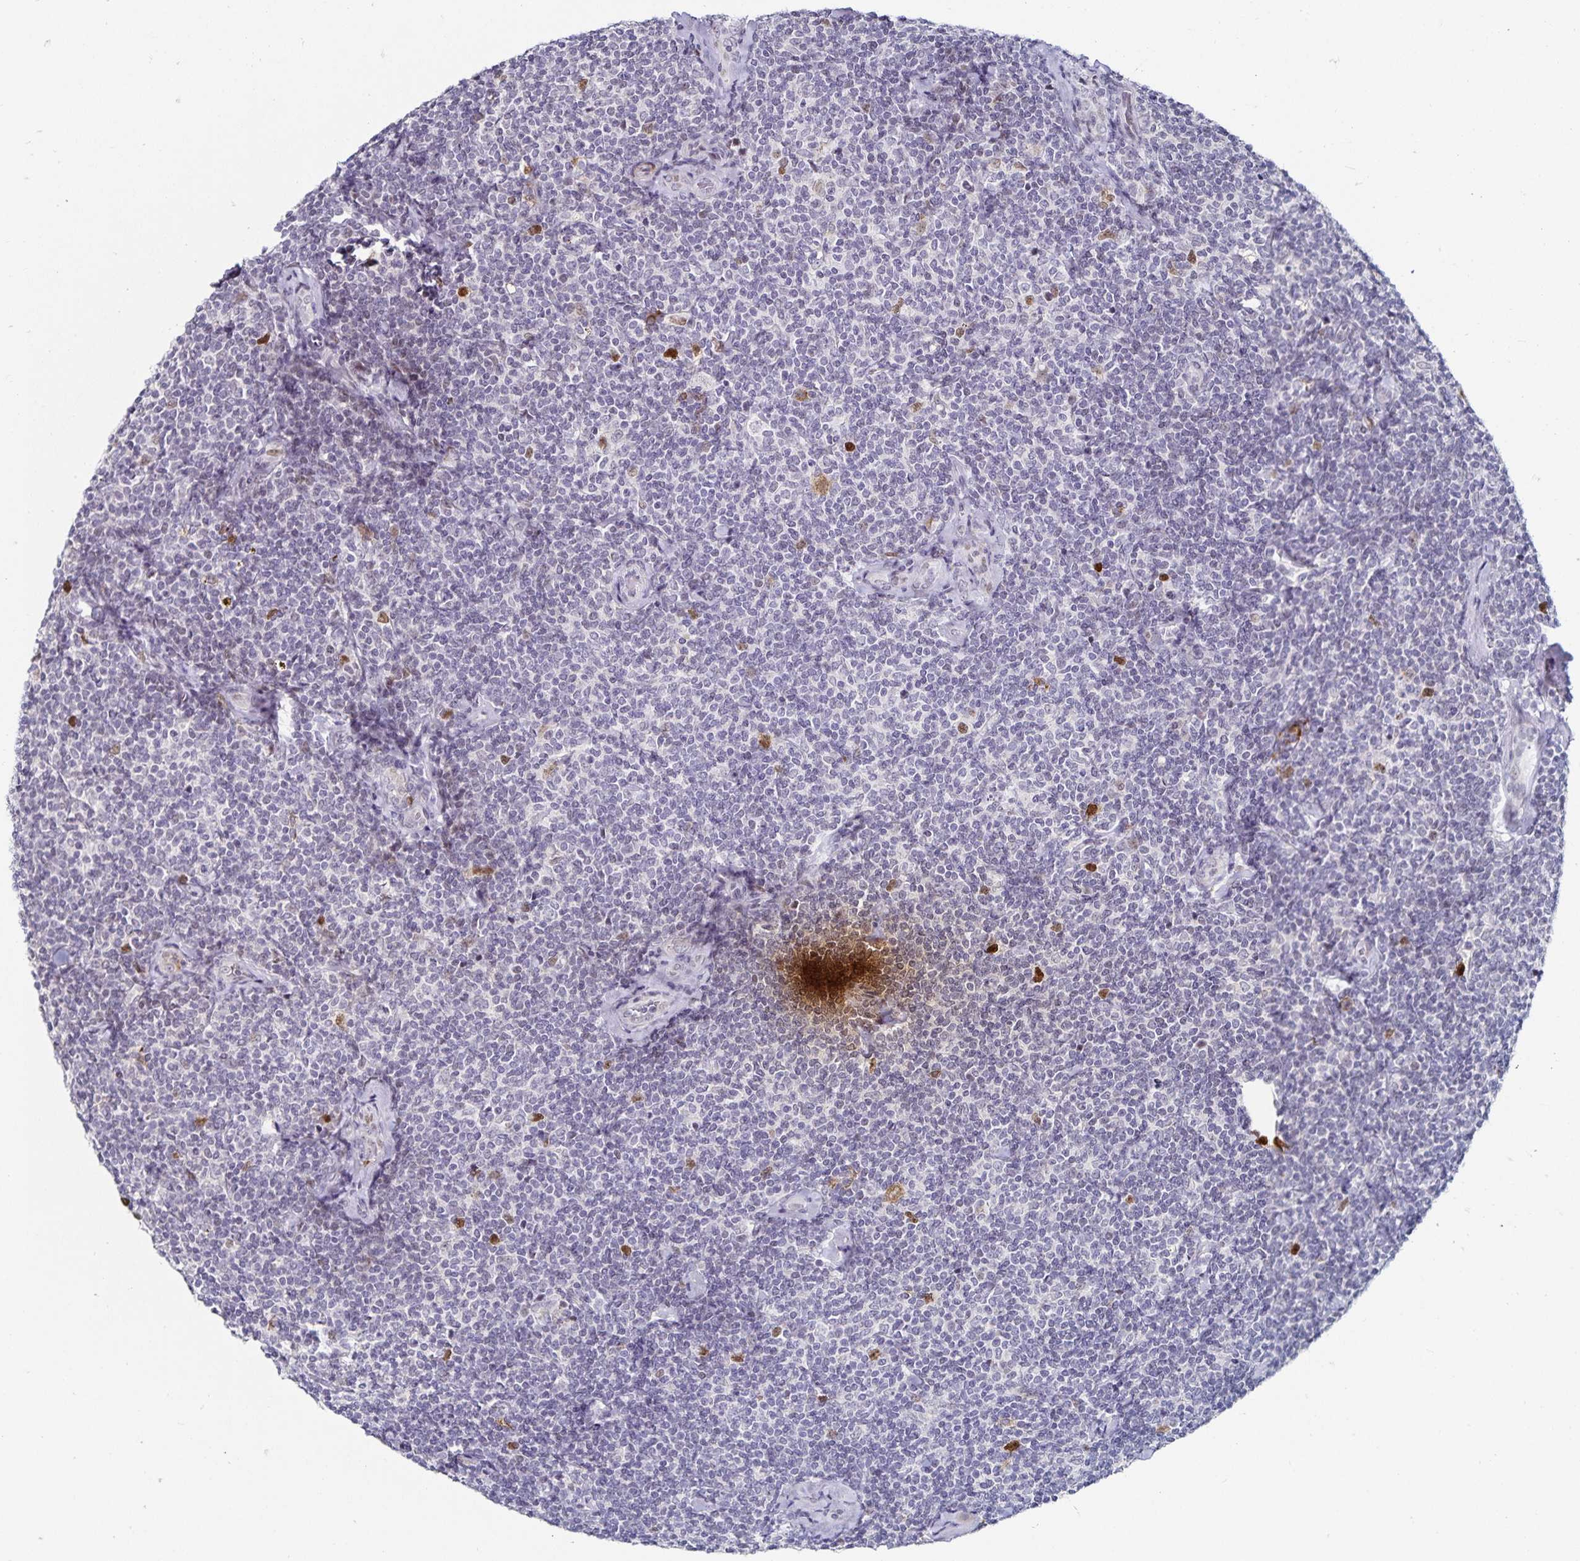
{"staining": {"intensity": "negative", "quantity": "none", "location": "none"}, "tissue": "lymphoma", "cell_type": "Tumor cells", "image_type": "cancer", "snomed": [{"axis": "morphology", "description": "Malignant lymphoma, non-Hodgkin's type, Low grade"}, {"axis": "topography", "description": "Lymph node"}], "caption": "Immunohistochemistry (IHC) micrograph of neoplastic tissue: human low-grade malignant lymphoma, non-Hodgkin's type stained with DAB (3,3'-diaminobenzidine) reveals no significant protein staining in tumor cells.", "gene": "ANLN", "patient": {"sex": "female", "age": 56}}